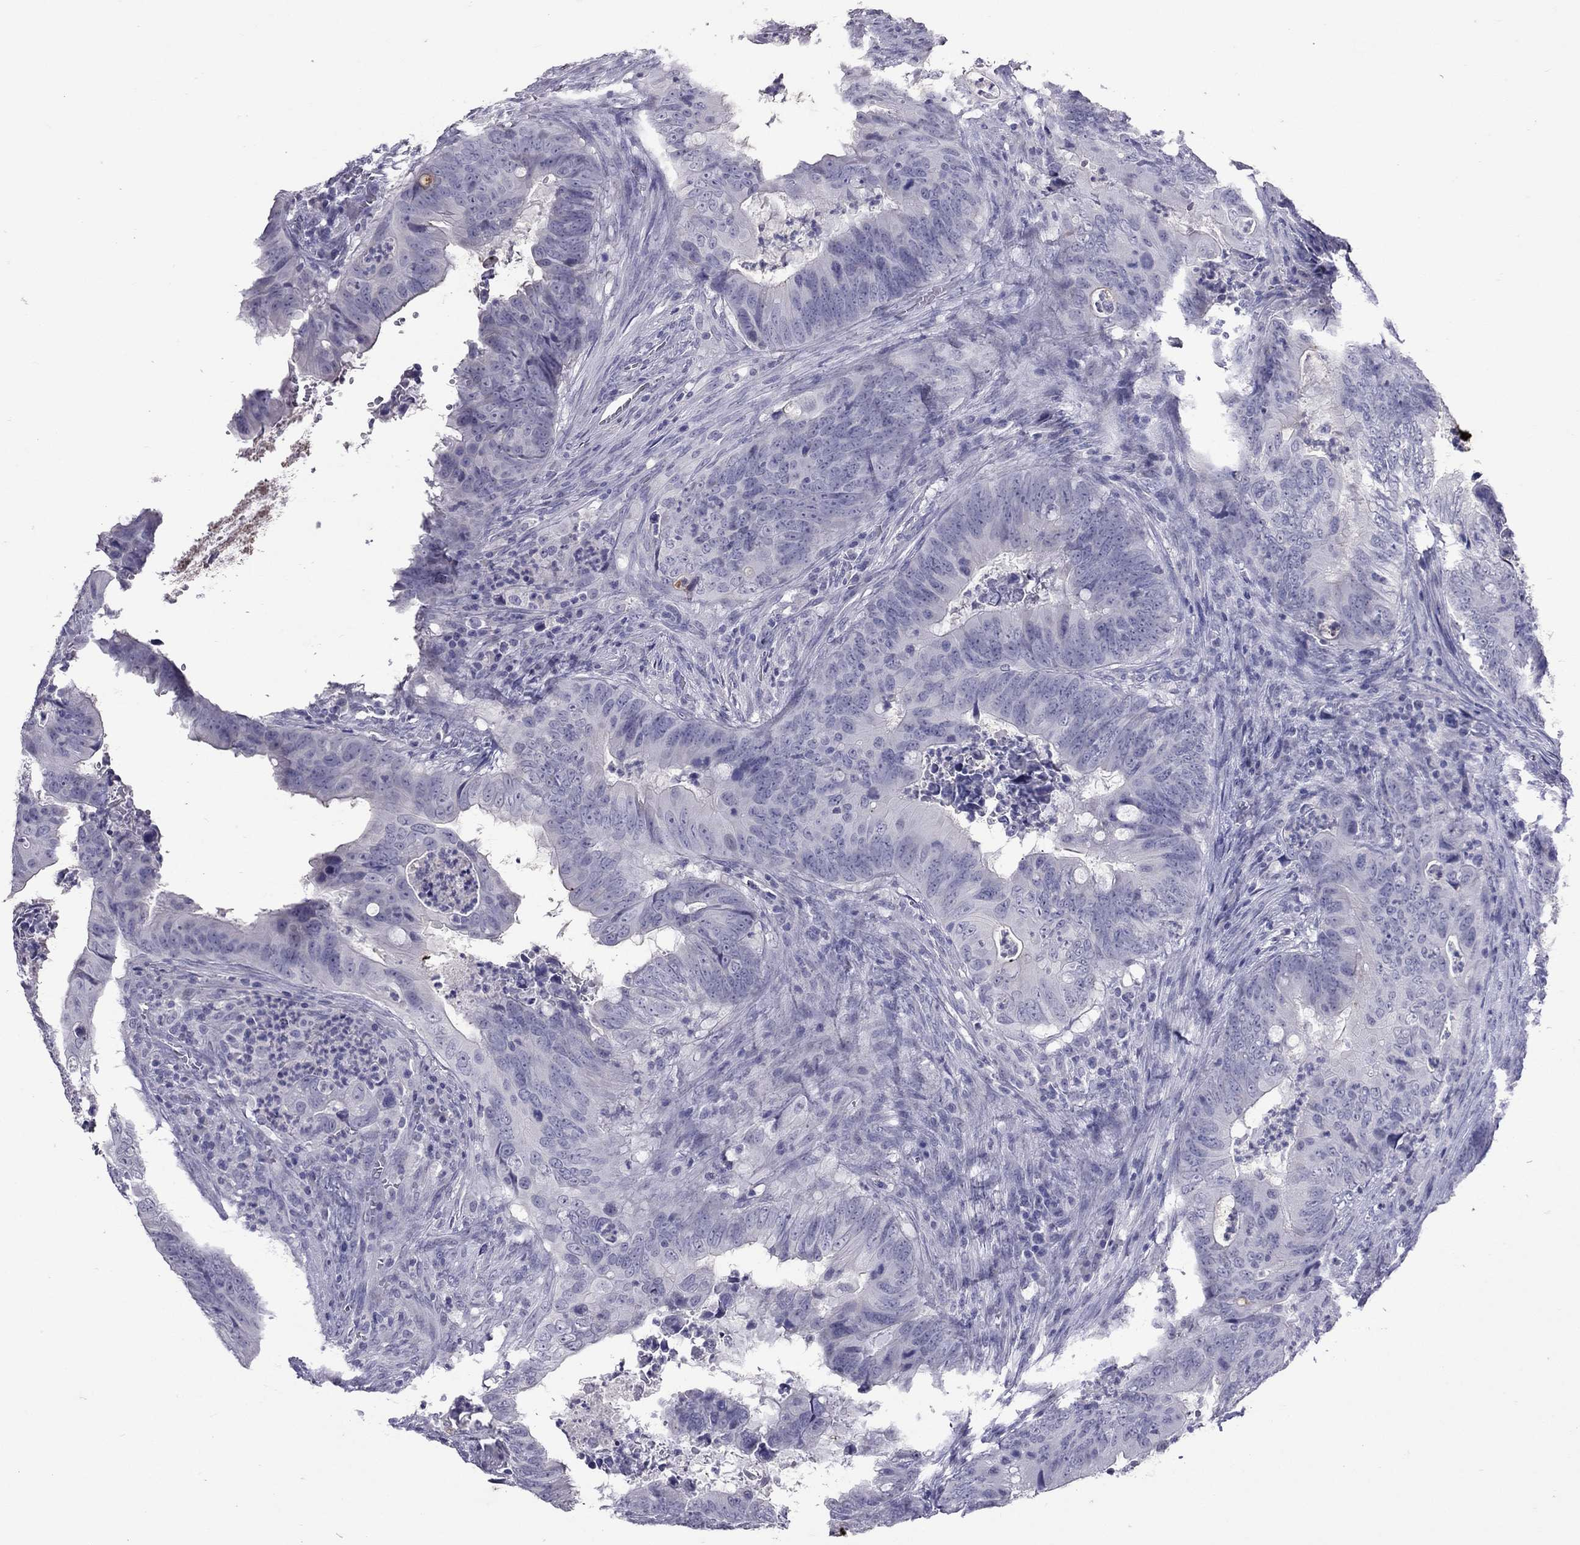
{"staining": {"intensity": "negative", "quantity": "none", "location": "none"}, "tissue": "colorectal cancer", "cell_type": "Tumor cells", "image_type": "cancer", "snomed": [{"axis": "morphology", "description": "Adenocarcinoma, NOS"}, {"axis": "topography", "description": "Colon"}], "caption": "Colorectal adenocarcinoma was stained to show a protein in brown. There is no significant staining in tumor cells. (Brightfield microscopy of DAB (3,3'-diaminobenzidine) immunohistochemistry (IHC) at high magnification).", "gene": "MUC16", "patient": {"sex": "female", "age": 82}}